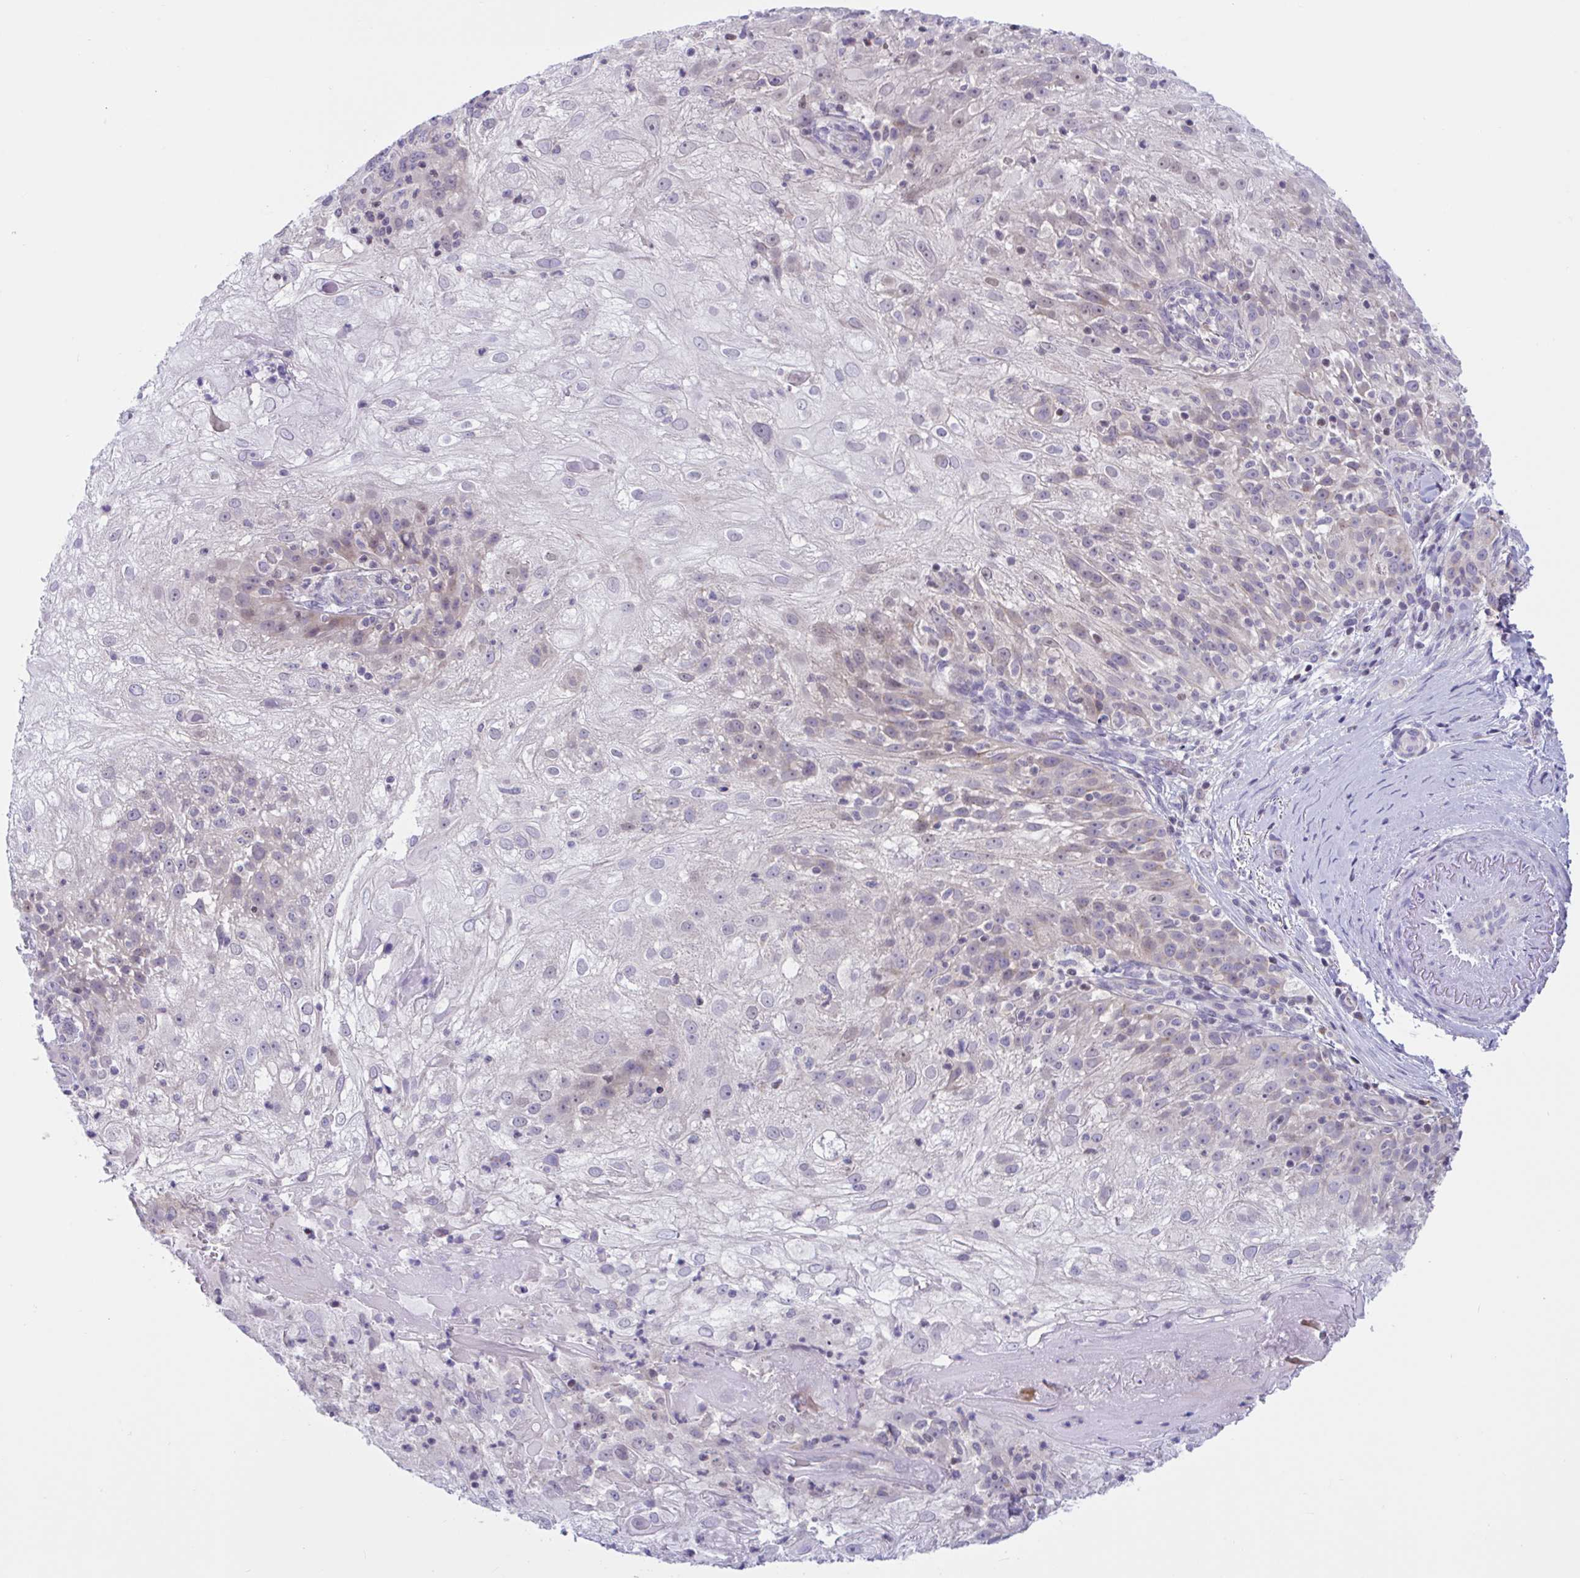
{"staining": {"intensity": "negative", "quantity": "none", "location": "none"}, "tissue": "skin cancer", "cell_type": "Tumor cells", "image_type": "cancer", "snomed": [{"axis": "morphology", "description": "Normal tissue, NOS"}, {"axis": "morphology", "description": "Squamous cell carcinoma, NOS"}, {"axis": "topography", "description": "Skin"}], "caption": "An image of human squamous cell carcinoma (skin) is negative for staining in tumor cells.", "gene": "SNX11", "patient": {"sex": "female", "age": 83}}